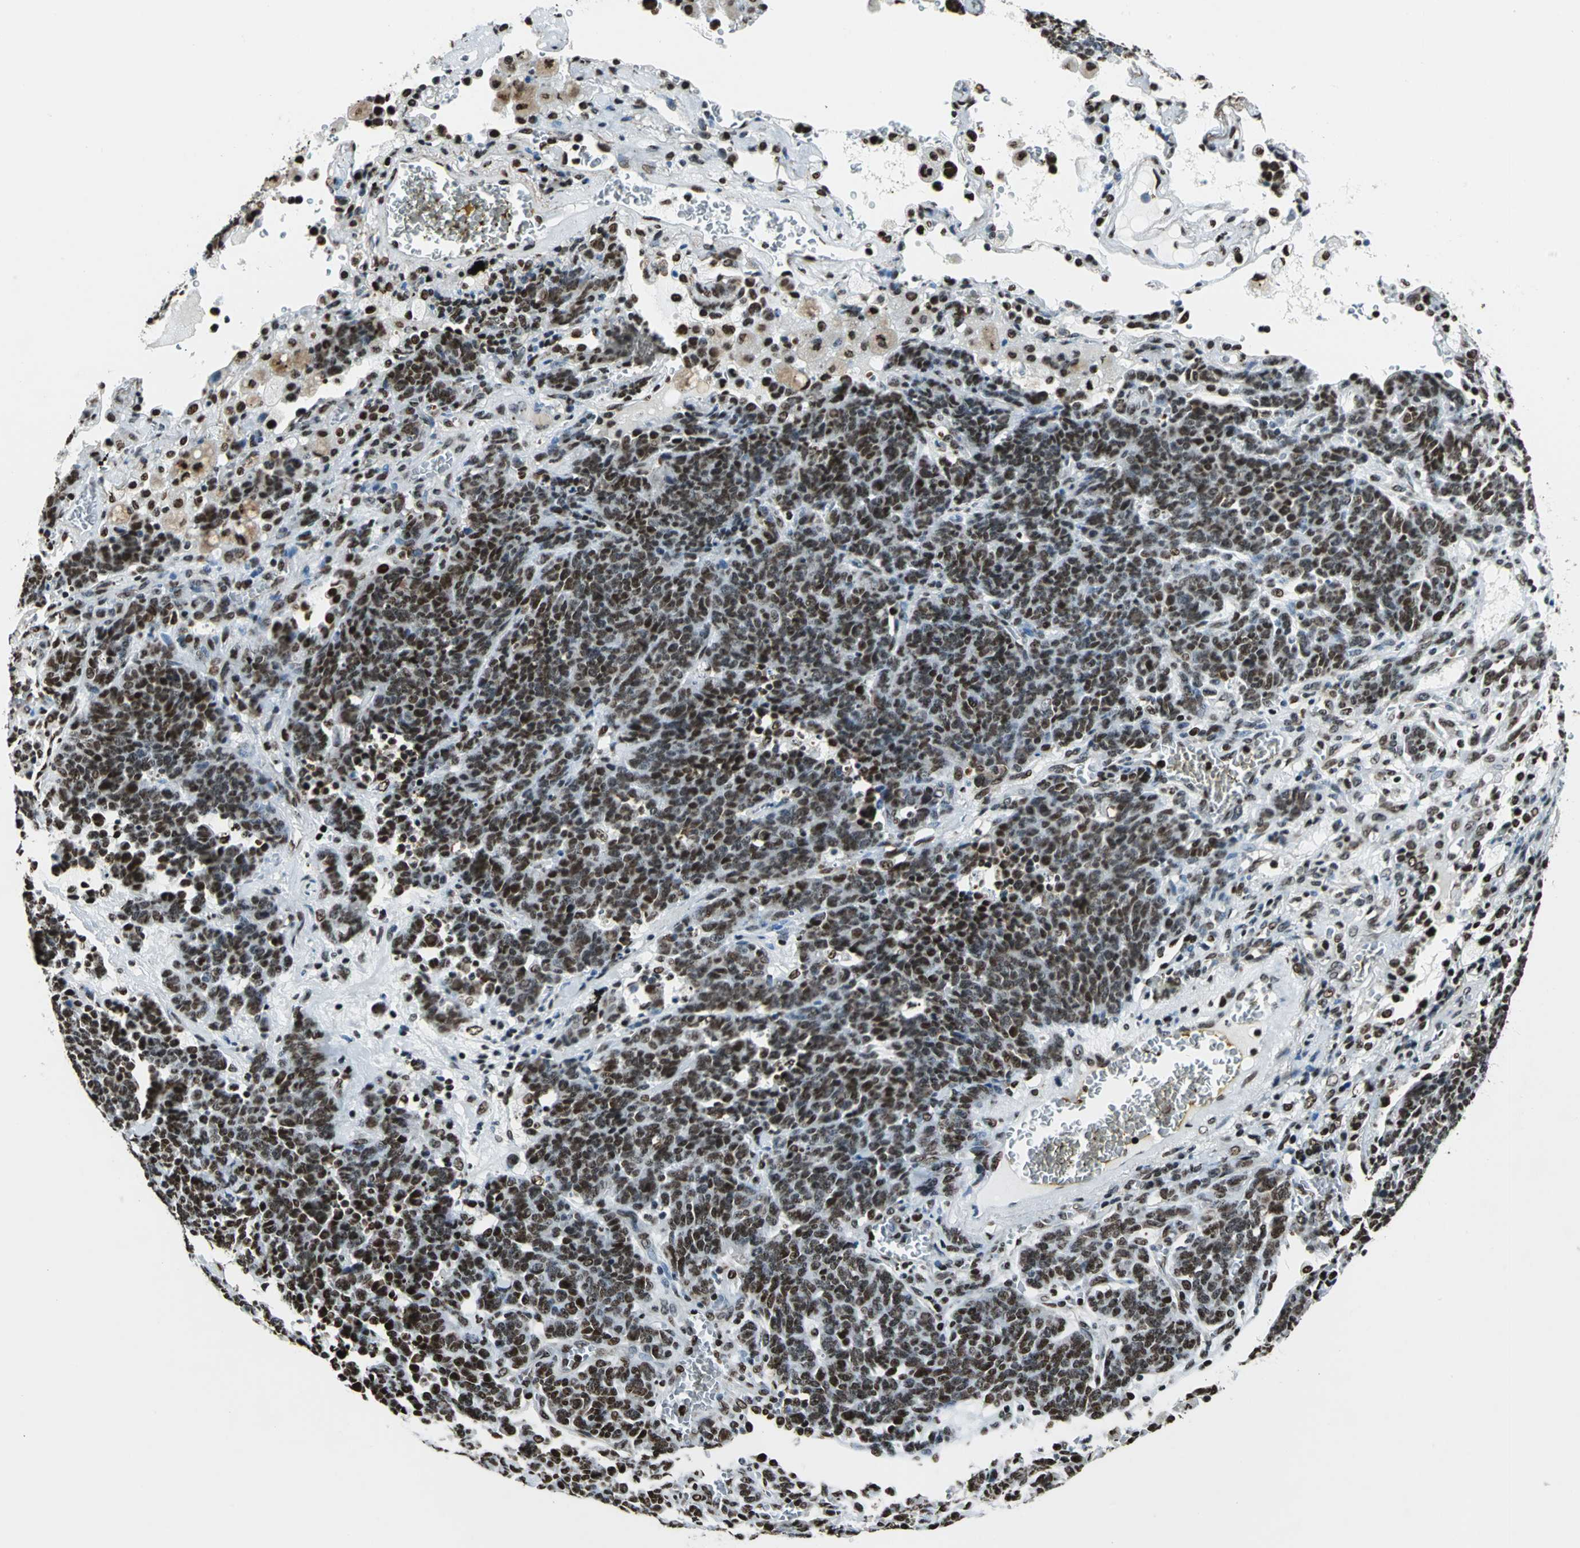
{"staining": {"intensity": "moderate", "quantity": ">75%", "location": "nuclear"}, "tissue": "lung cancer", "cell_type": "Tumor cells", "image_type": "cancer", "snomed": [{"axis": "morphology", "description": "Neoplasm, malignant, NOS"}, {"axis": "topography", "description": "Lung"}], "caption": "This histopathology image displays IHC staining of malignant neoplasm (lung), with medium moderate nuclear expression in about >75% of tumor cells.", "gene": "APEX1", "patient": {"sex": "female", "age": 58}}